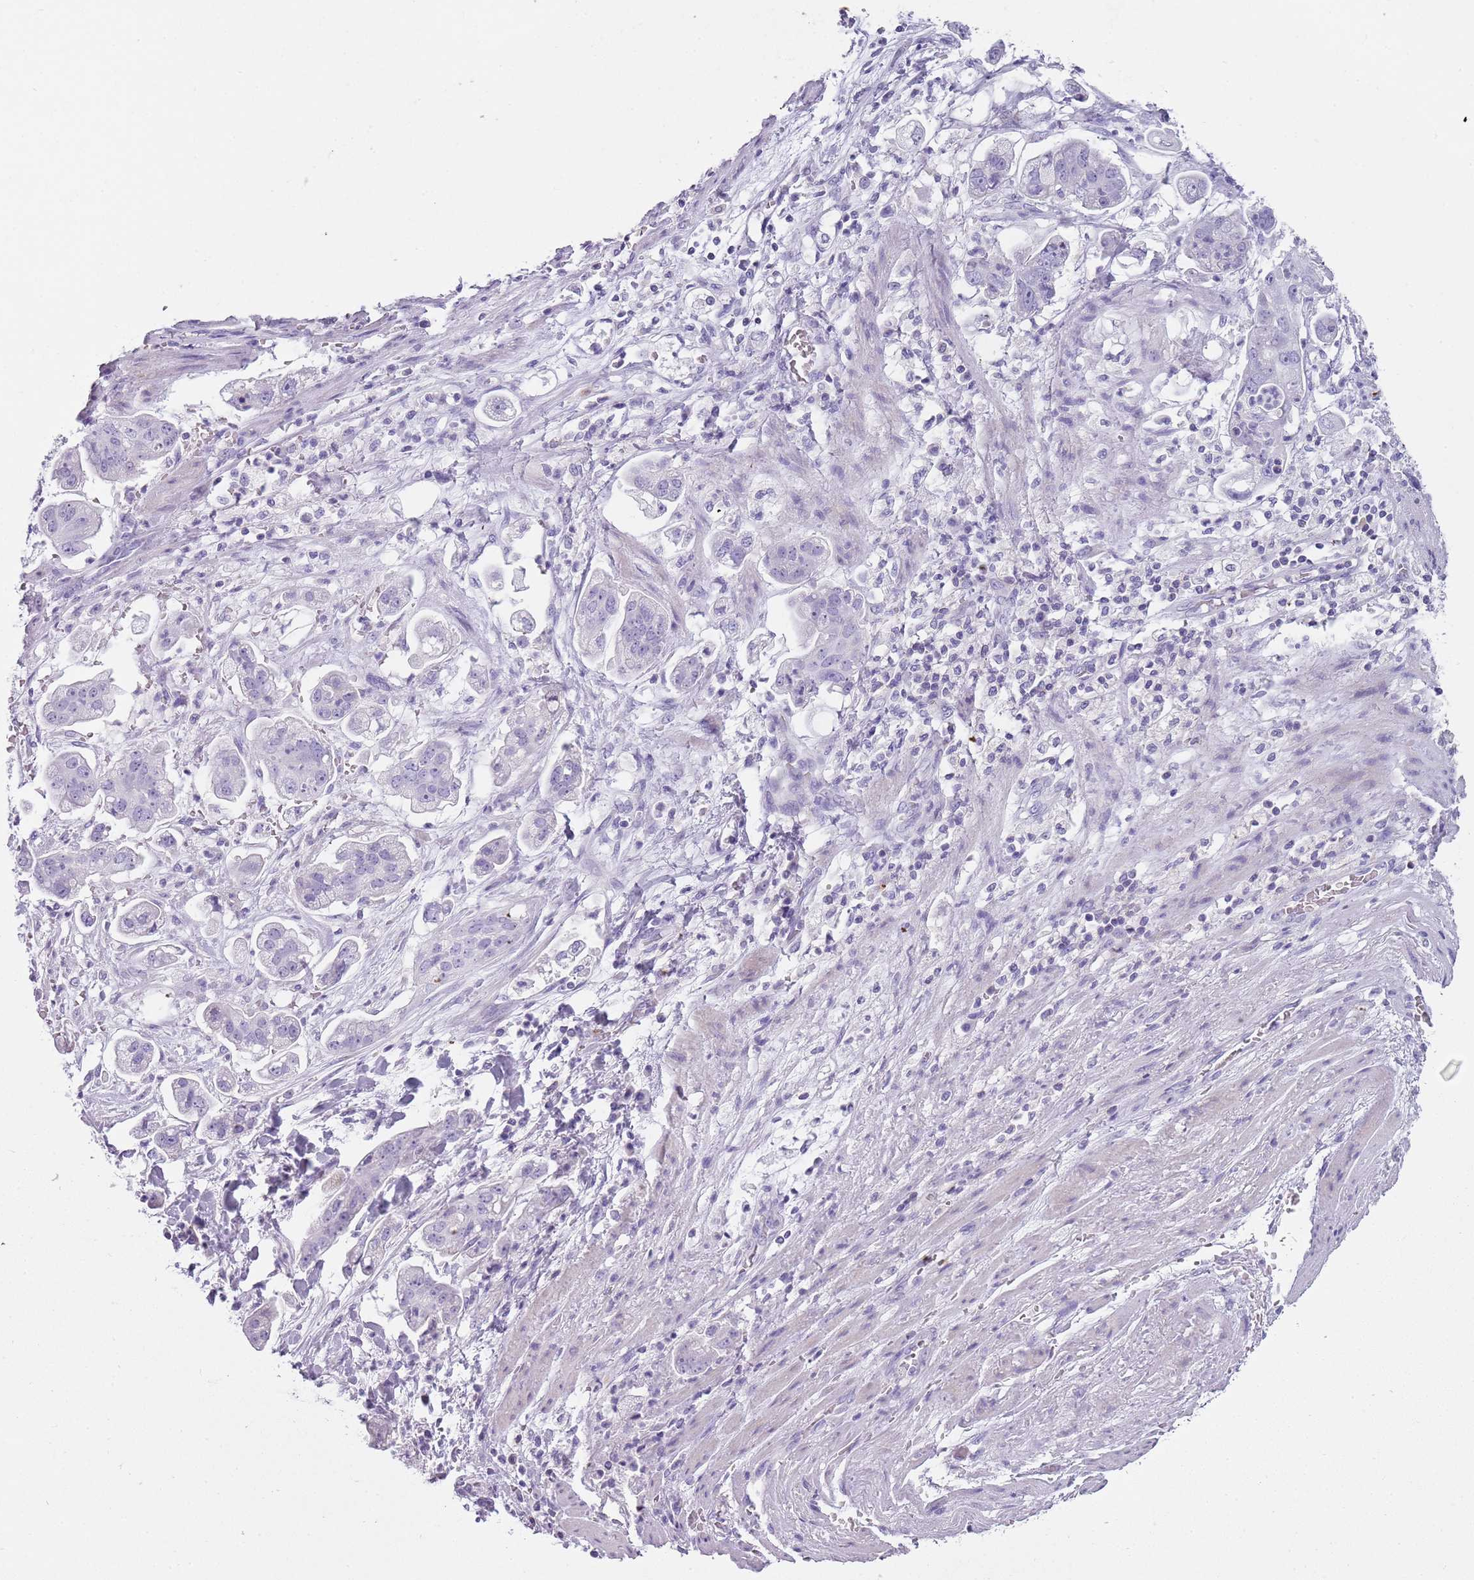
{"staining": {"intensity": "negative", "quantity": "none", "location": "none"}, "tissue": "stomach cancer", "cell_type": "Tumor cells", "image_type": "cancer", "snomed": [{"axis": "morphology", "description": "Adenocarcinoma, NOS"}, {"axis": "topography", "description": "Stomach"}], "caption": "The photomicrograph demonstrates no significant staining in tumor cells of adenocarcinoma (stomach).", "gene": "NBPF20", "patient": {"sex": "male", "age": 62}}